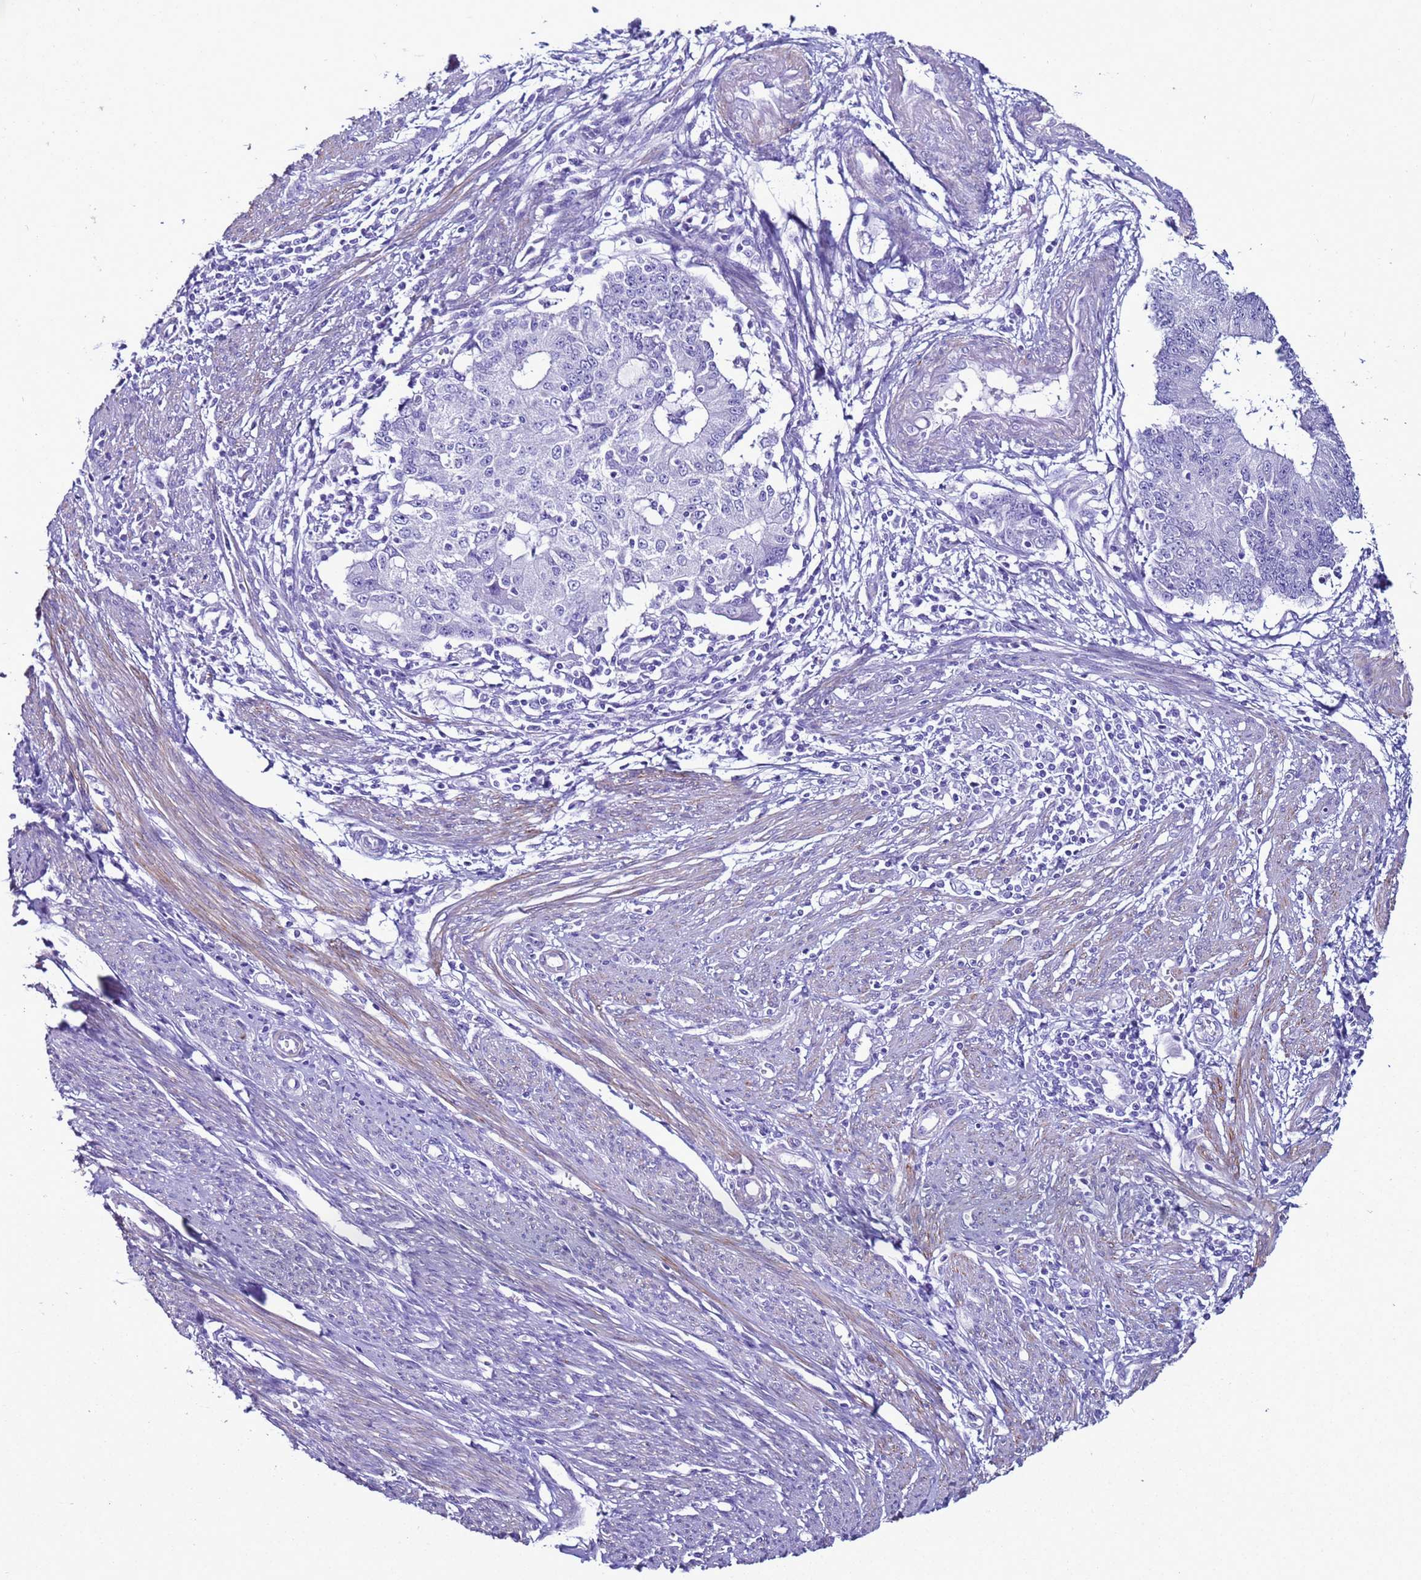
{"staining": {"intensity": "negative", "quantity": "none", "location": "none"}, "tissue": "endometrial cancer", "cell_type": "Tumor cells", "image_type": "cancer", "snomed": [{"axis": "morphology", "description": "Adenocarcinoma, NOS"}, {"axis": "topography", "description": "Endometrium"}], "caption": "This is a micrograph of immunohistochemistry (IHC) staining of endometrial adenocarcinoma, which shows no staining in tumor cells. Nuclei are stained in blue.", "gene": "LCMT1", "patient": {"sex": "female", "age": 56}}